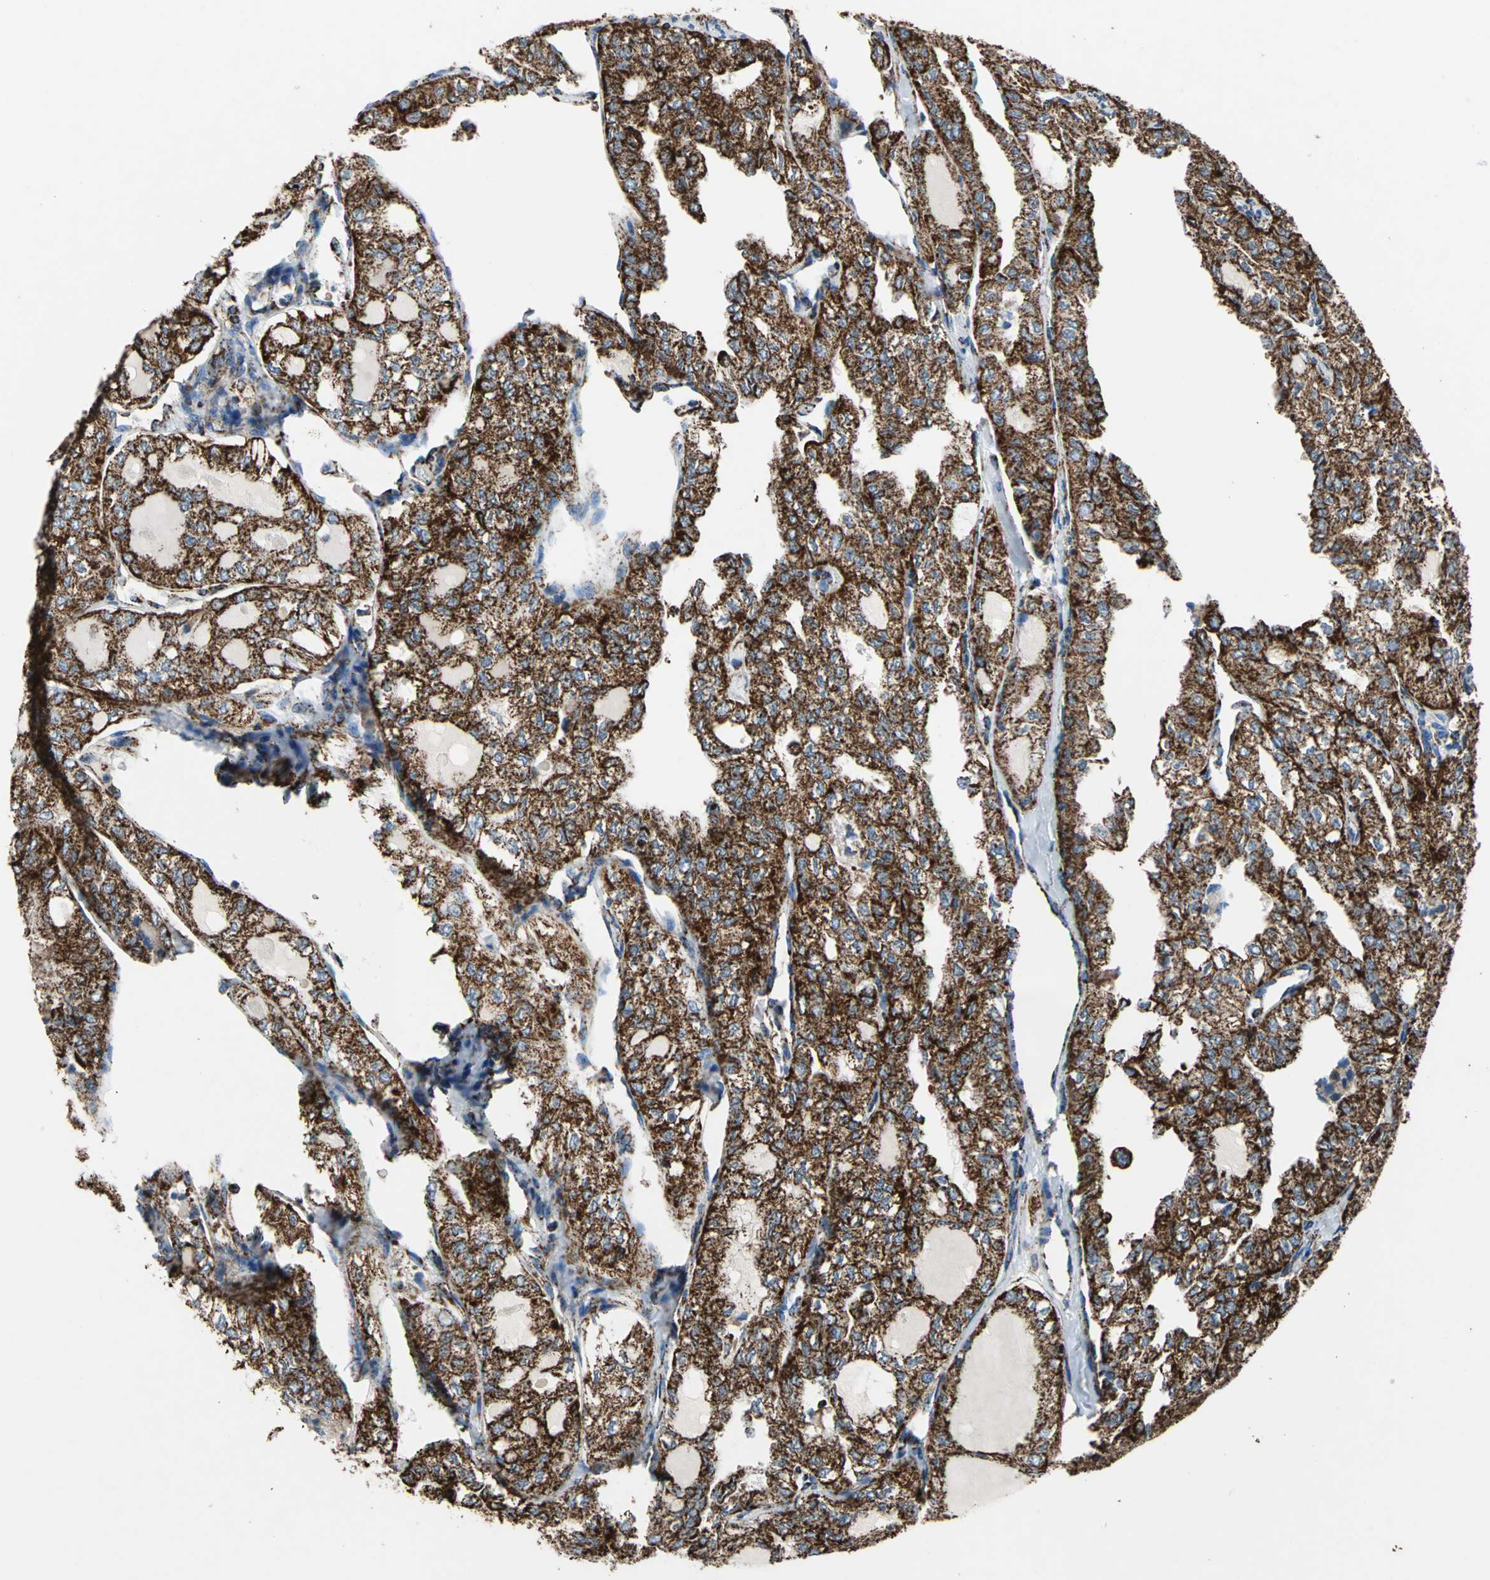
{"staining": {"intensity": "strong", "quantity": ">75%", "location": "cytoplasmic/membranous"}, "tissue": "thyroid cancer", "cell_type": "Tumor cells", "image_type": "cancer", "snomed": [{"axis": "morphology", "description": "Follicular adenoma carcinoma, NOS"}, {"axis": "topography", "description": "Thyroid gland"}], "caption": "The immunohistochemical stain labels strong cytoplasmic/membranous positivity in tumor cells of thyroid cancer tissue.", "gene": "ECH1", "patient": {"sex": "male", "age": 75}}